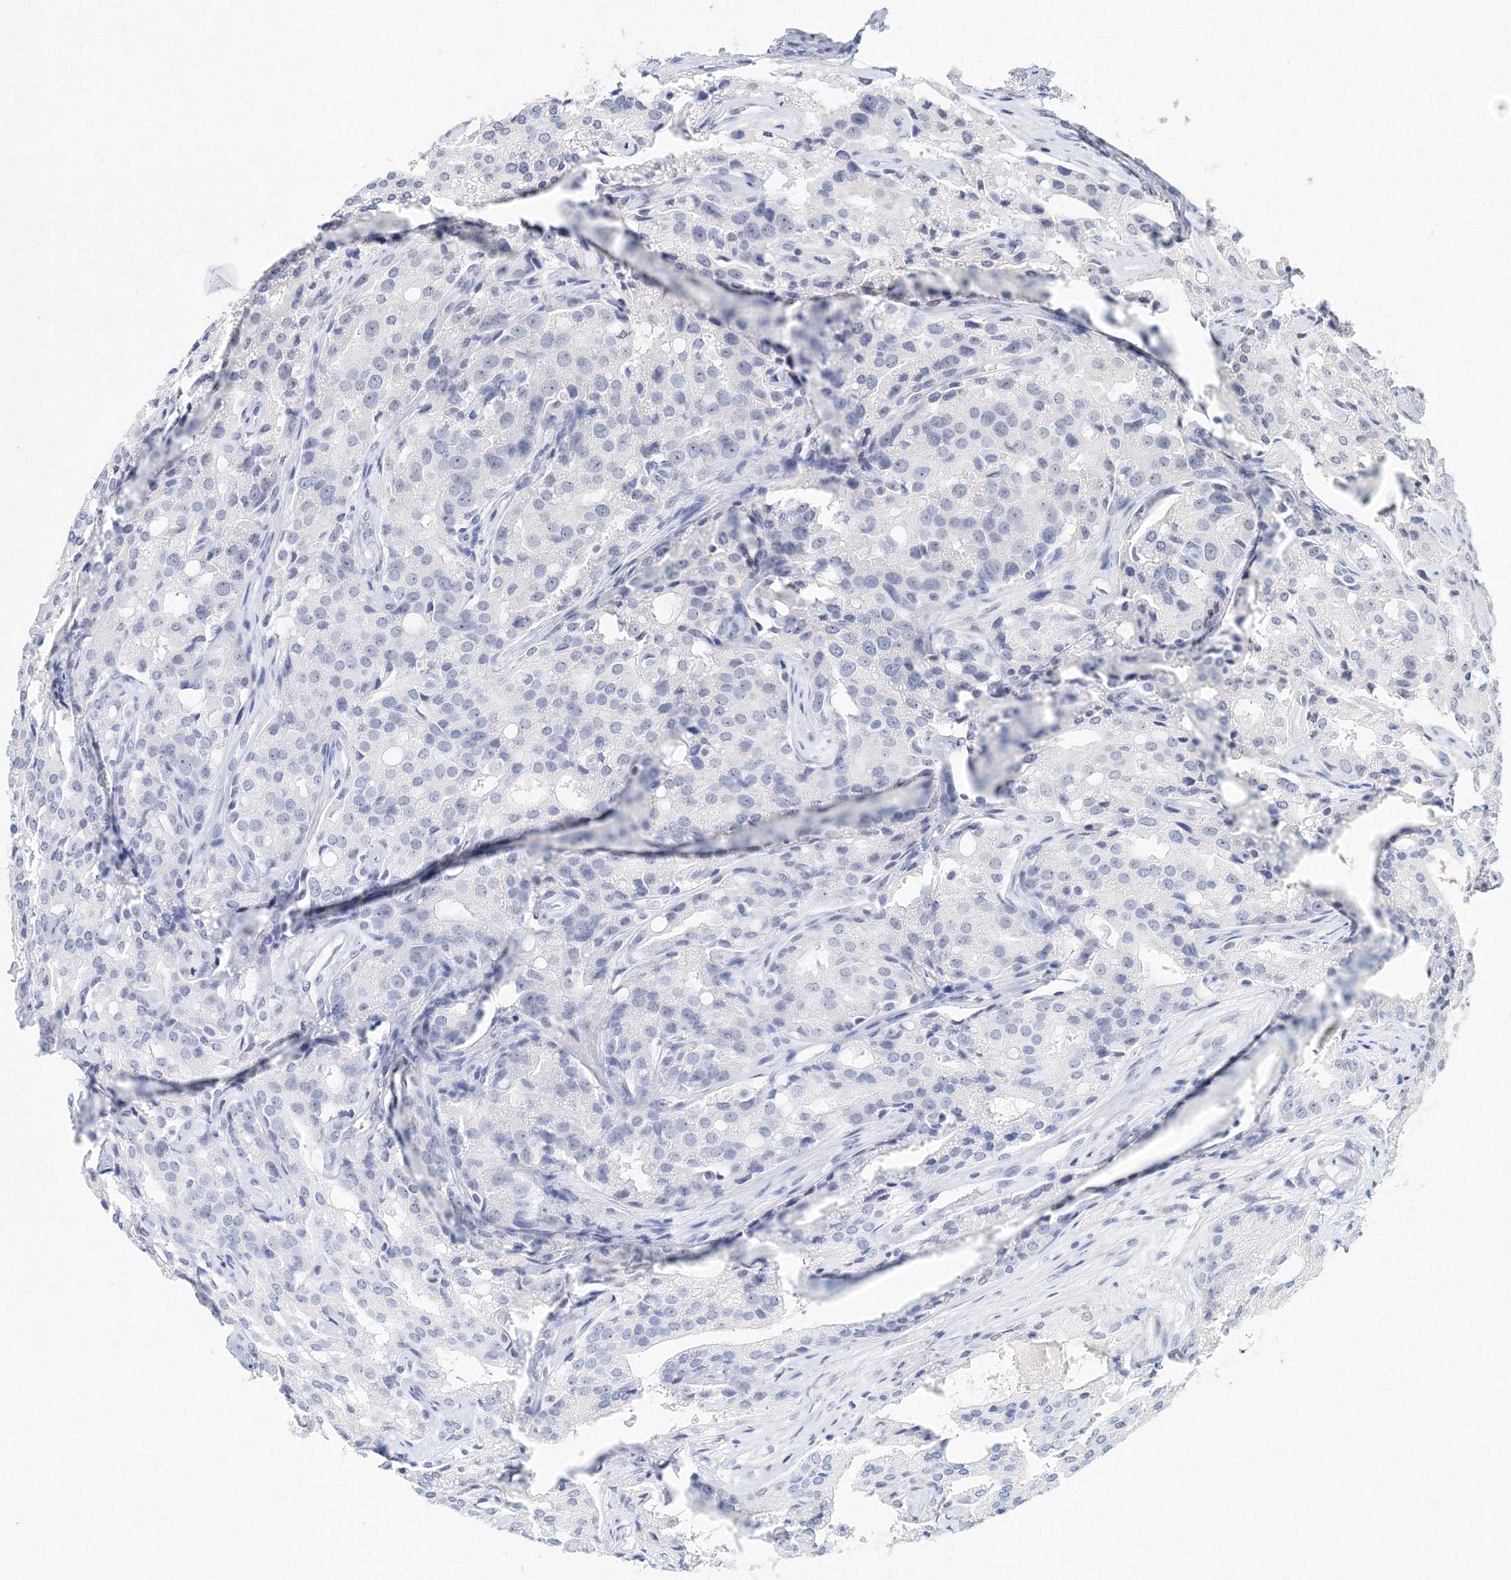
{"staining": {"intensity": "negative", "quantity": "none", "location": "none"}, "tissue": "prostate cancer", "cell_type": "Tumor cells", "image_type": "cancer", "snomed": [{"axis": "morphology", "description": "Adenocarcinoma, High grade"}, {"axis": "topography", "description": "Prostate"}], "caption": "Prostate adenocarcinoma (high-grade) was stained to show a protein in brown. There is no significant positivity in tumor cells. Brightfield microscopy of immunohistochemistry stained with DAB (3,3'-diaminobenzidine) (brown) and hematoxylin (blue), captured at high magnification.", "gene": "SIRT7", "patient": {"sex": "male", "age": 72}}